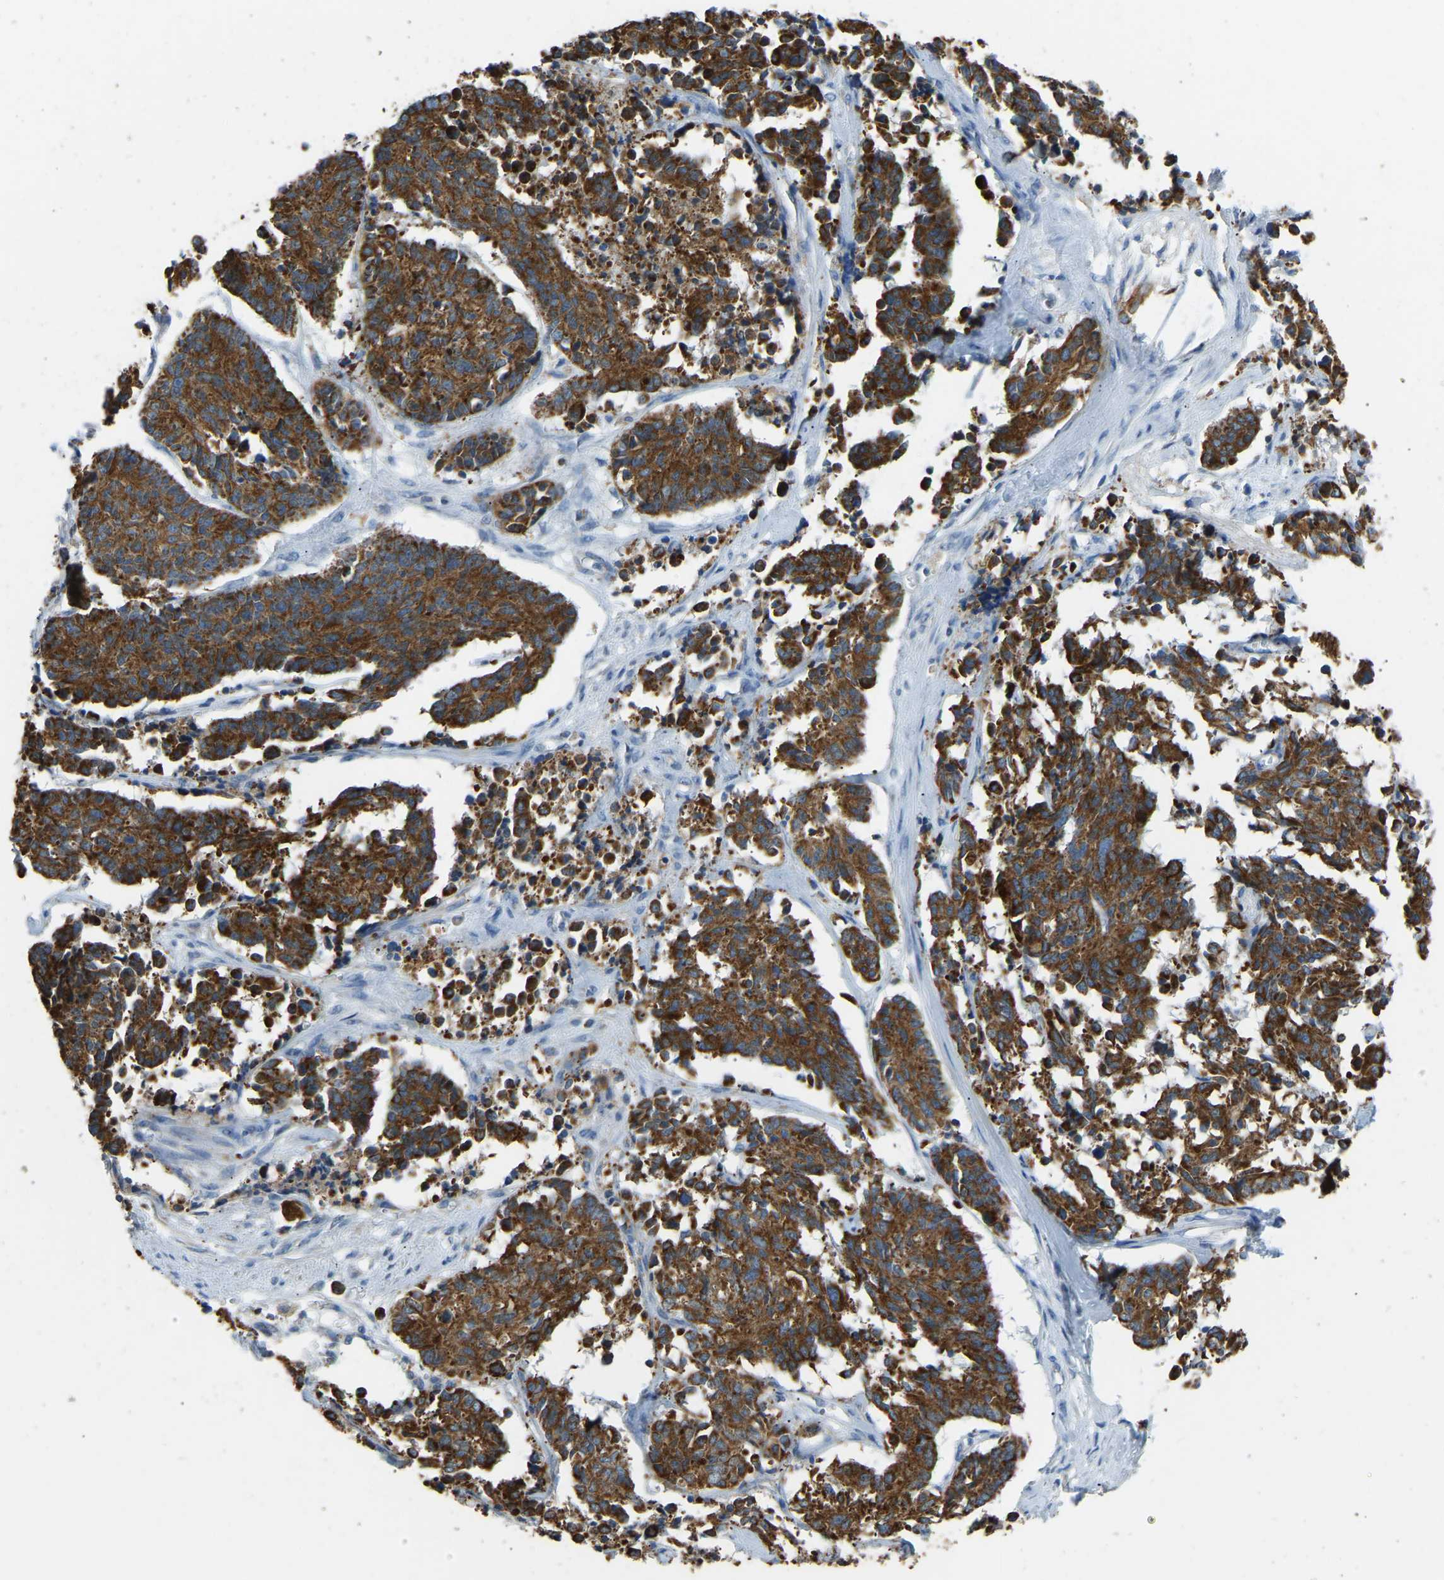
{"staining": {"intensity": "strong", "quantity": ">75%", "location": "cytoplasmic/membranous"}, "tissue": "cervical cancer", "cell_type": "Tumor cells", "image_type": "cancer", "snomed": [{"axis": "morphology", "description": "Squamous cell carcinoma, NOS"}, {"axis": "topography", "description": "Cervix"}], "caption": "Tumor cells reveal high levels of strong cytoplasmic/membranous expression in about >75% of cells in cervical cancer. (DAB (3,3'-diaminobenzidine) IHC, brown staining for protein, blue staining for nuclei).", "gene": "ZNF200", "patient": {"sex": "female", "age": 35}}